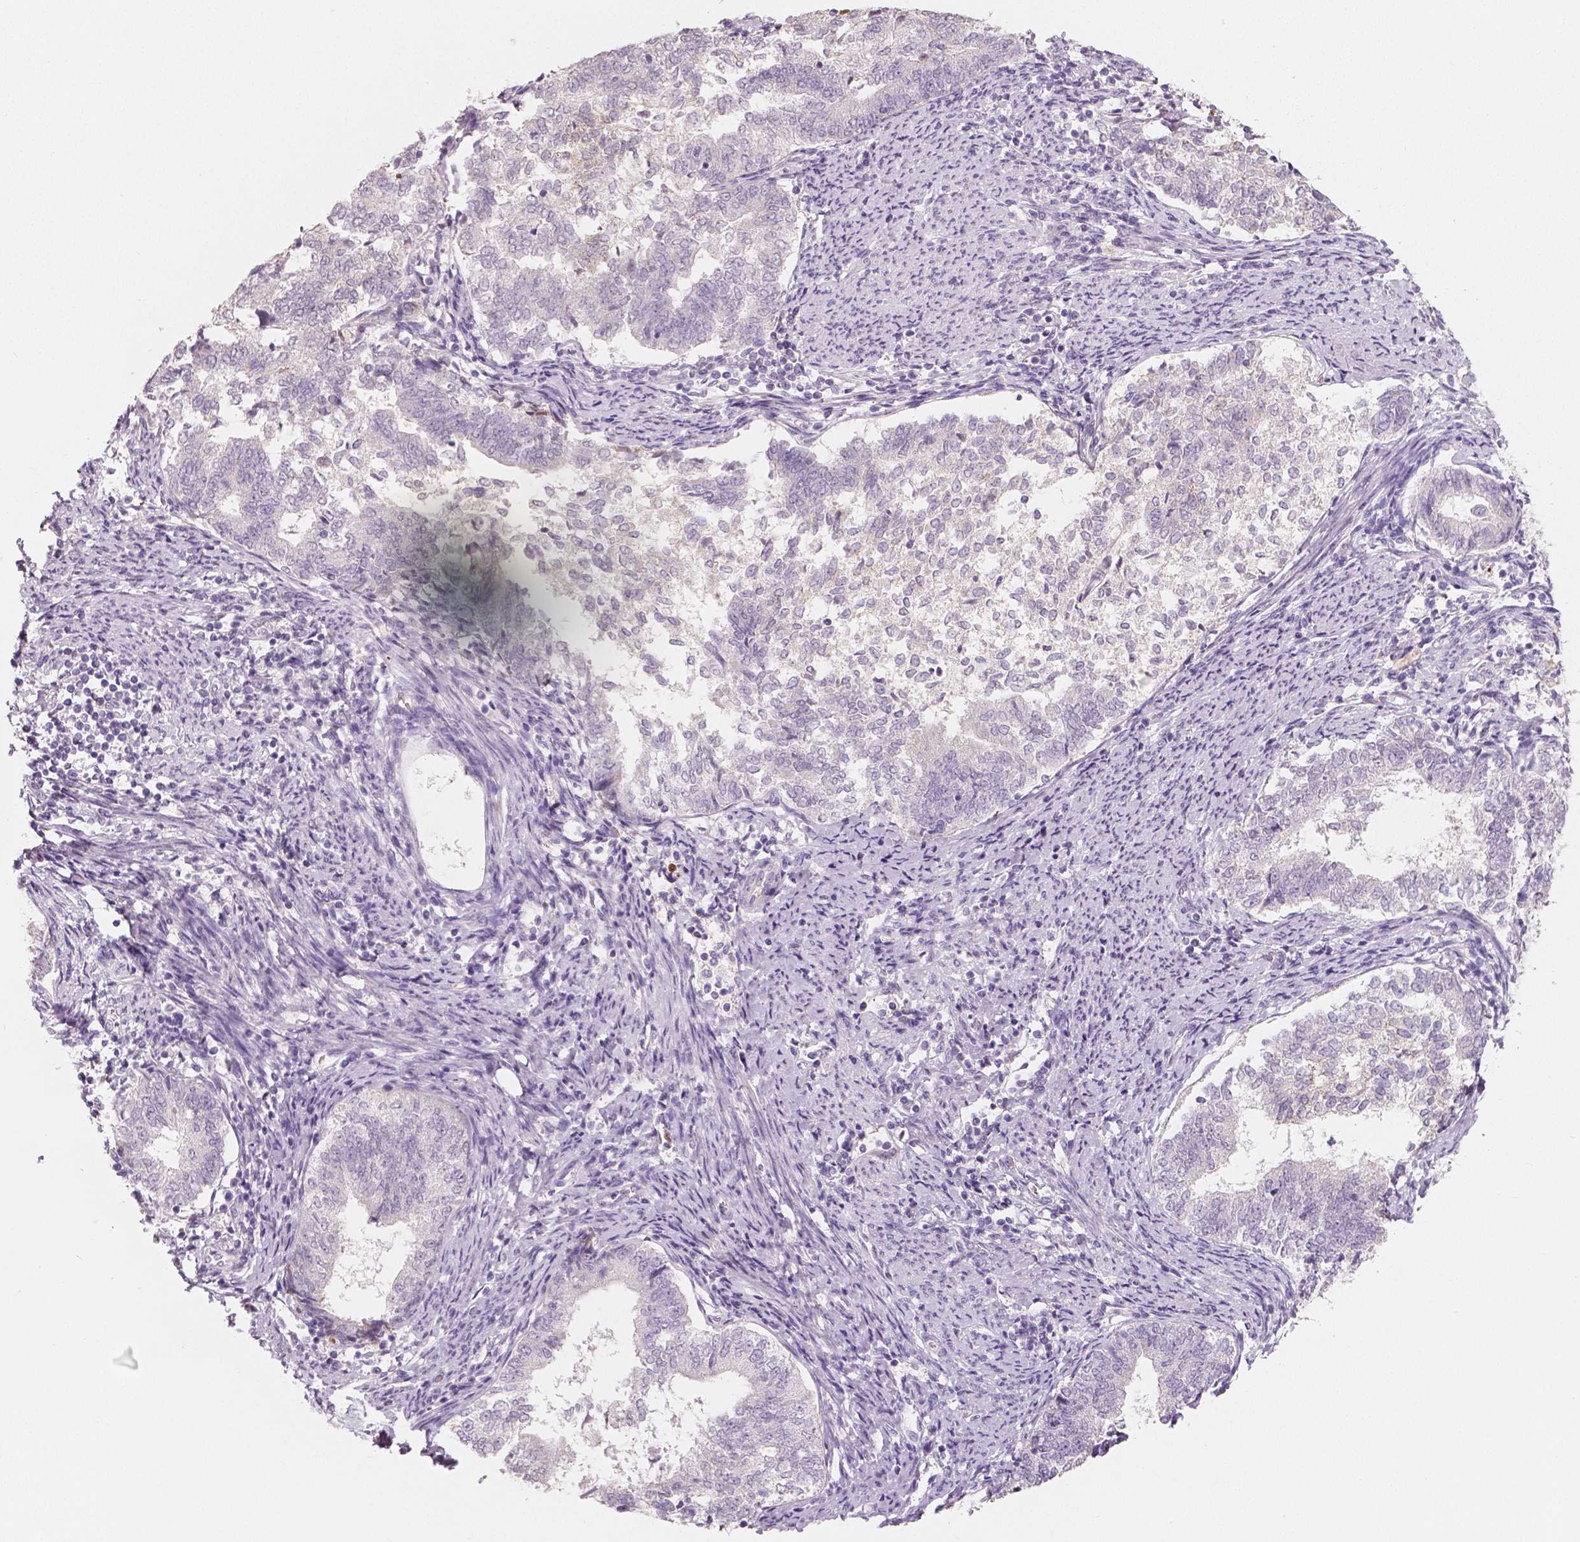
{"staining": {"intensity": "negative", "quantity": "none", "location": "none"}, "tissue": "endometrial cancer", "cell_type": "Tumor cells", "image_type": "cancer", "snomed": [{"axis": "morphology", "description": "Adenocarcinoma, NOS"}, {"axis": "topography", "description": "Endometrium"}], "caption": "An IHC histopathology image of endometrial cancer (adenocarcinoma) is shown. There is no staining in tumor cells of endometrial cancer (adenocarcinoma). (Stains: DAB immunohistochemistry with hematoxylin counter stain, Microscopy: brightfield microscopy at high magnification).", "gene": "APOA4", "patient": {"sex": "female", "age": 65}}